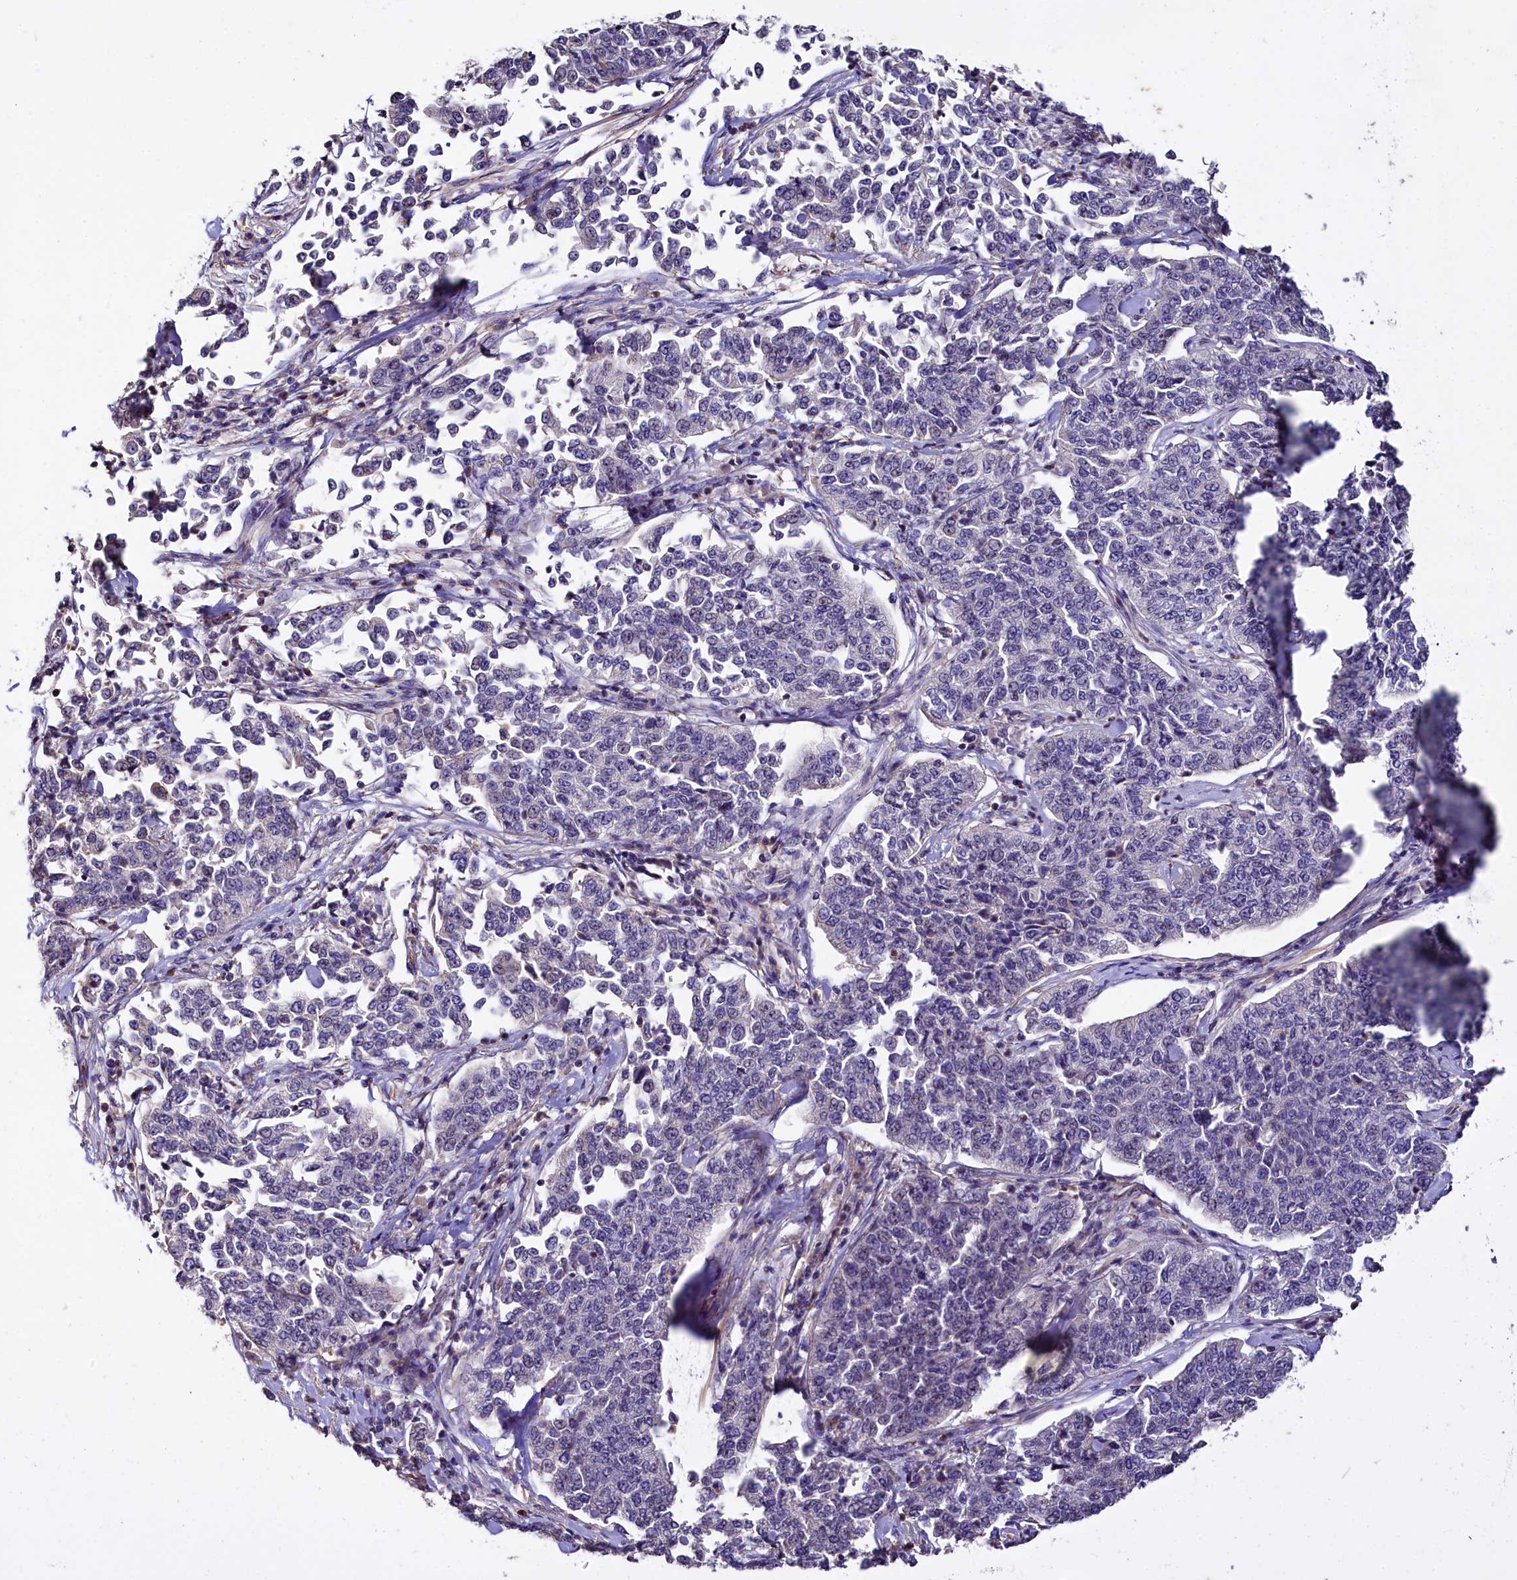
{"staining": {"intensity": "negative", "quantity": "none", "location": "none"}, "tissue": "cervical cancer", "cell_type": "Tumor cells", "image_type": "cancer", "snomed": [{"axis": "morphology", "description": "Squamous cell carcinoma, NOS"}, {"axis": "topography", "description": "Cervix"}], "caption": "The immunohistochemistry photomicrograph has no significant expression in tumor cells of squamous cell carcinoma (cervical) tissue.", "gene": "RPUSD3", "patient": {"sex": "female", "age": 35}}